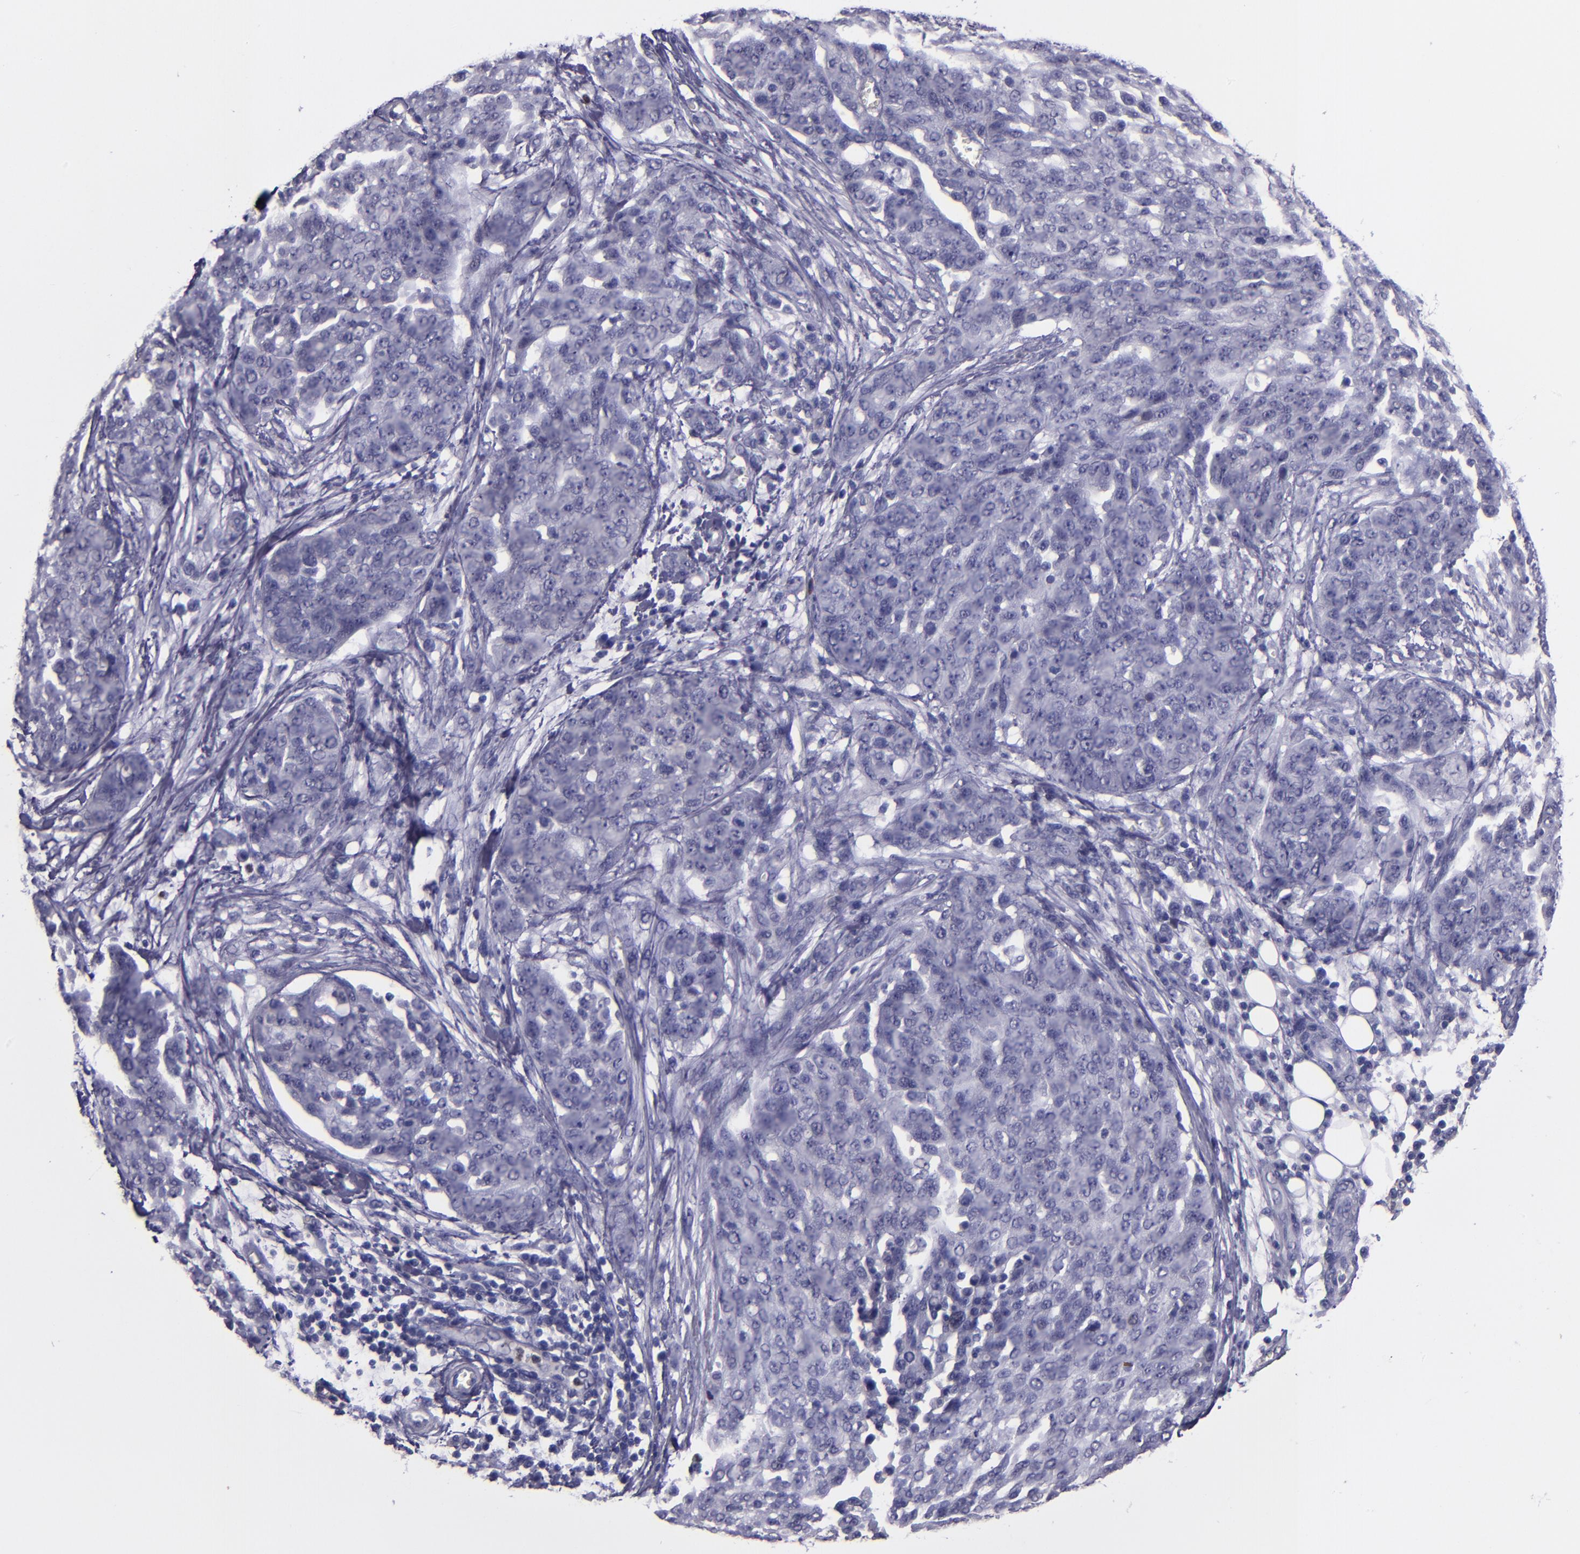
{"staining": {"intensity": "negative", "quantity": "none", "location": "none"}, "tissue": "ovarian cancer", "cell_type": "Tumor cells", "image_type": "cancer", "snomed": [{"axis": "morphology", "description": "Cystadenocarcinoma, serous, NOS"}, {"axis": "topography", "description": "Soft tissue"}, {"axis": "topography", "description": "Ovary"}], "caption": "Immunohistochemical staining of ovarian cancer reveals no significant positivity in tumor cells.", "gene": "CEBPE", "patient": {"sex": "female", "age": 57}}